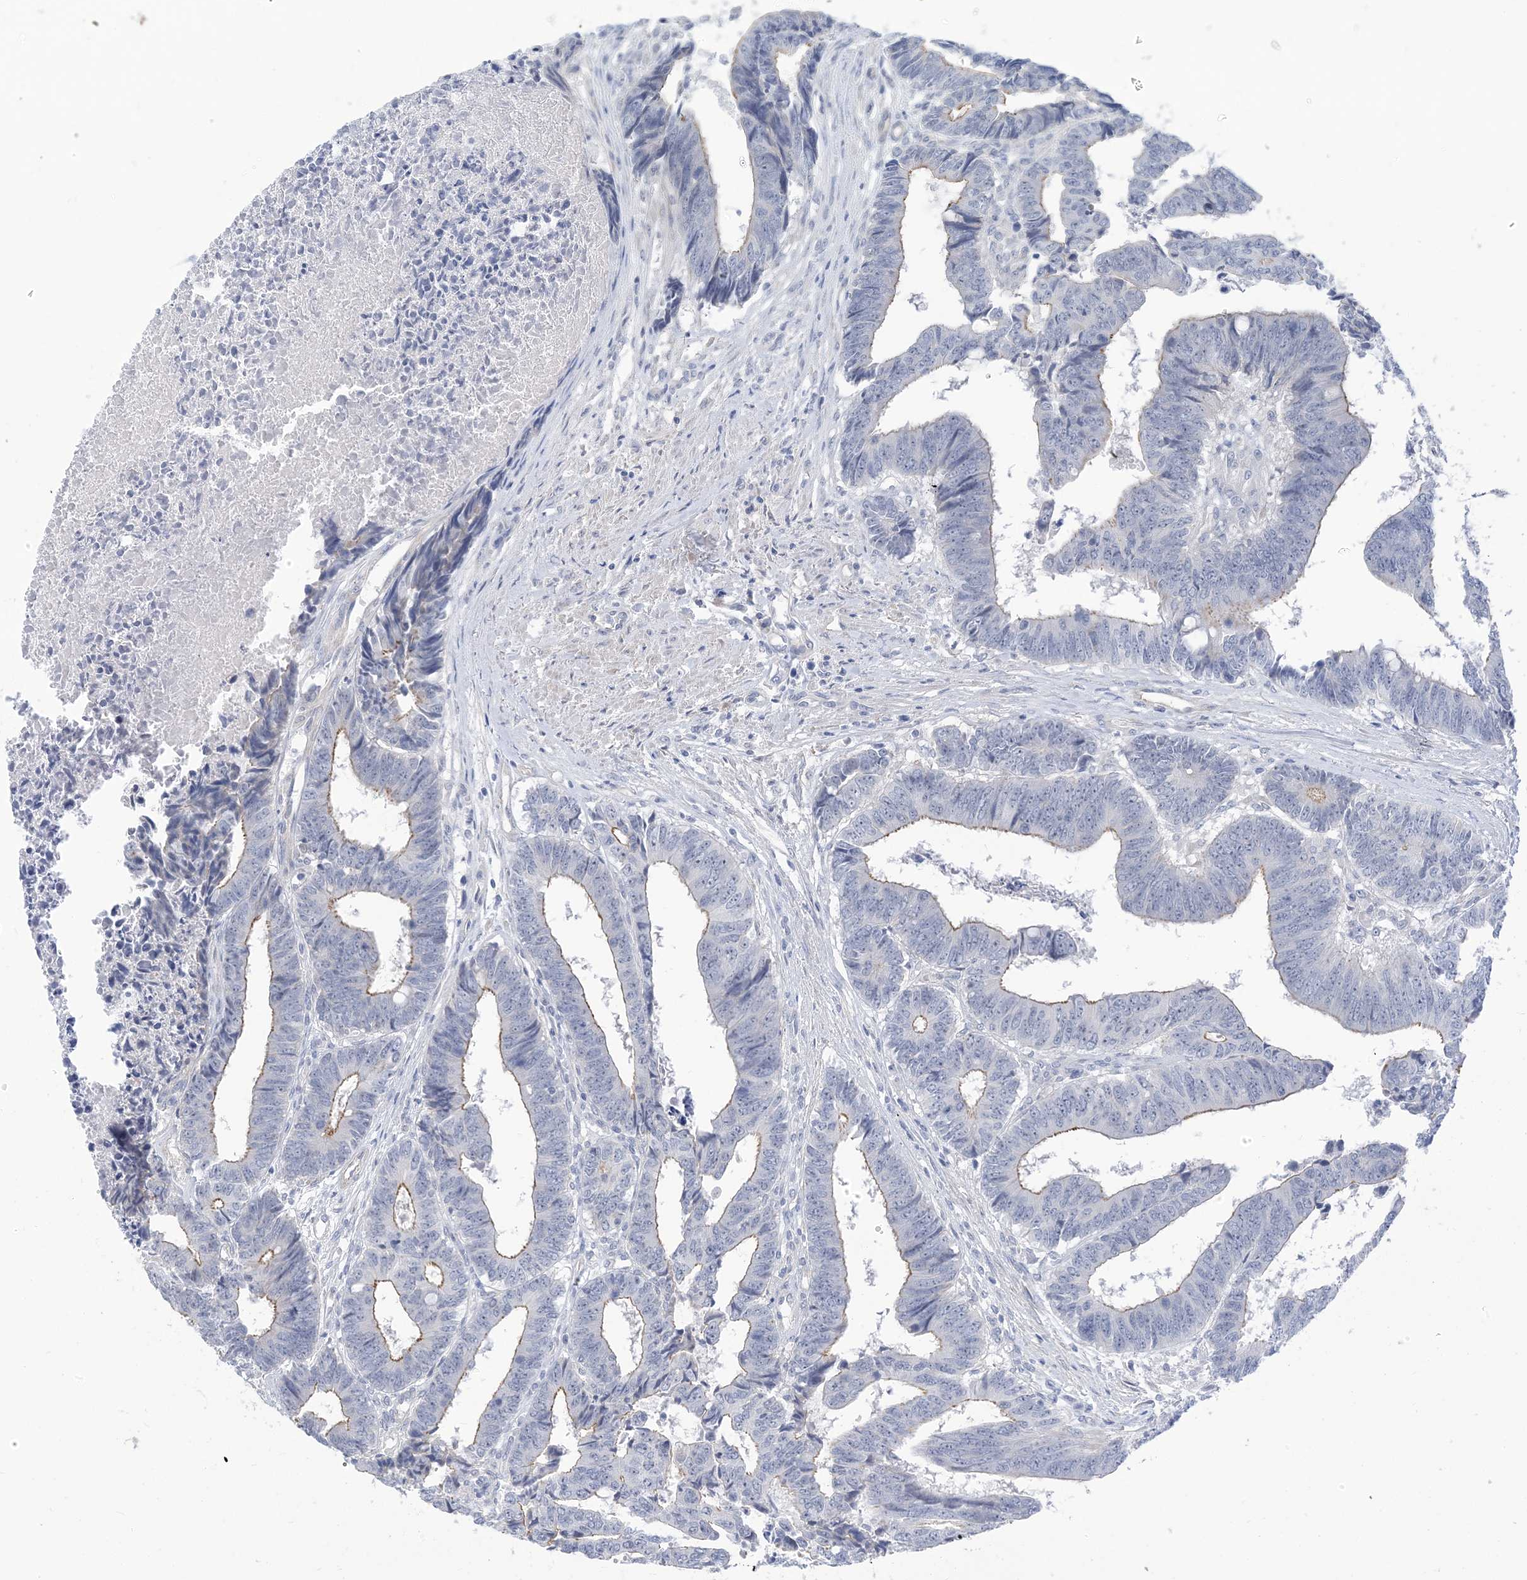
{"staining": {"intensity": "weak", "quantity": "25%-75%", "location": "cytoplasmic/membranous"}, "tissue": "colorectal cancer", "cell_type": "Tumor cells", "image_type": "cancer", "snomed": [{"axis": "morphology", "description": "Adenocarcinoma, NOS"}, {"axis": "topography", "description": "Rectum"}], "caption": "This photomicrograph exhibits immunohistochemistry (IHC) staining of human adenocarcinoma (colorectal), with low weak cytoplasmic/membranous positivity in about 25%-75% of tumor cells.", "gene": "IL36B", "patient": {"sex": "male", "age": 84}}